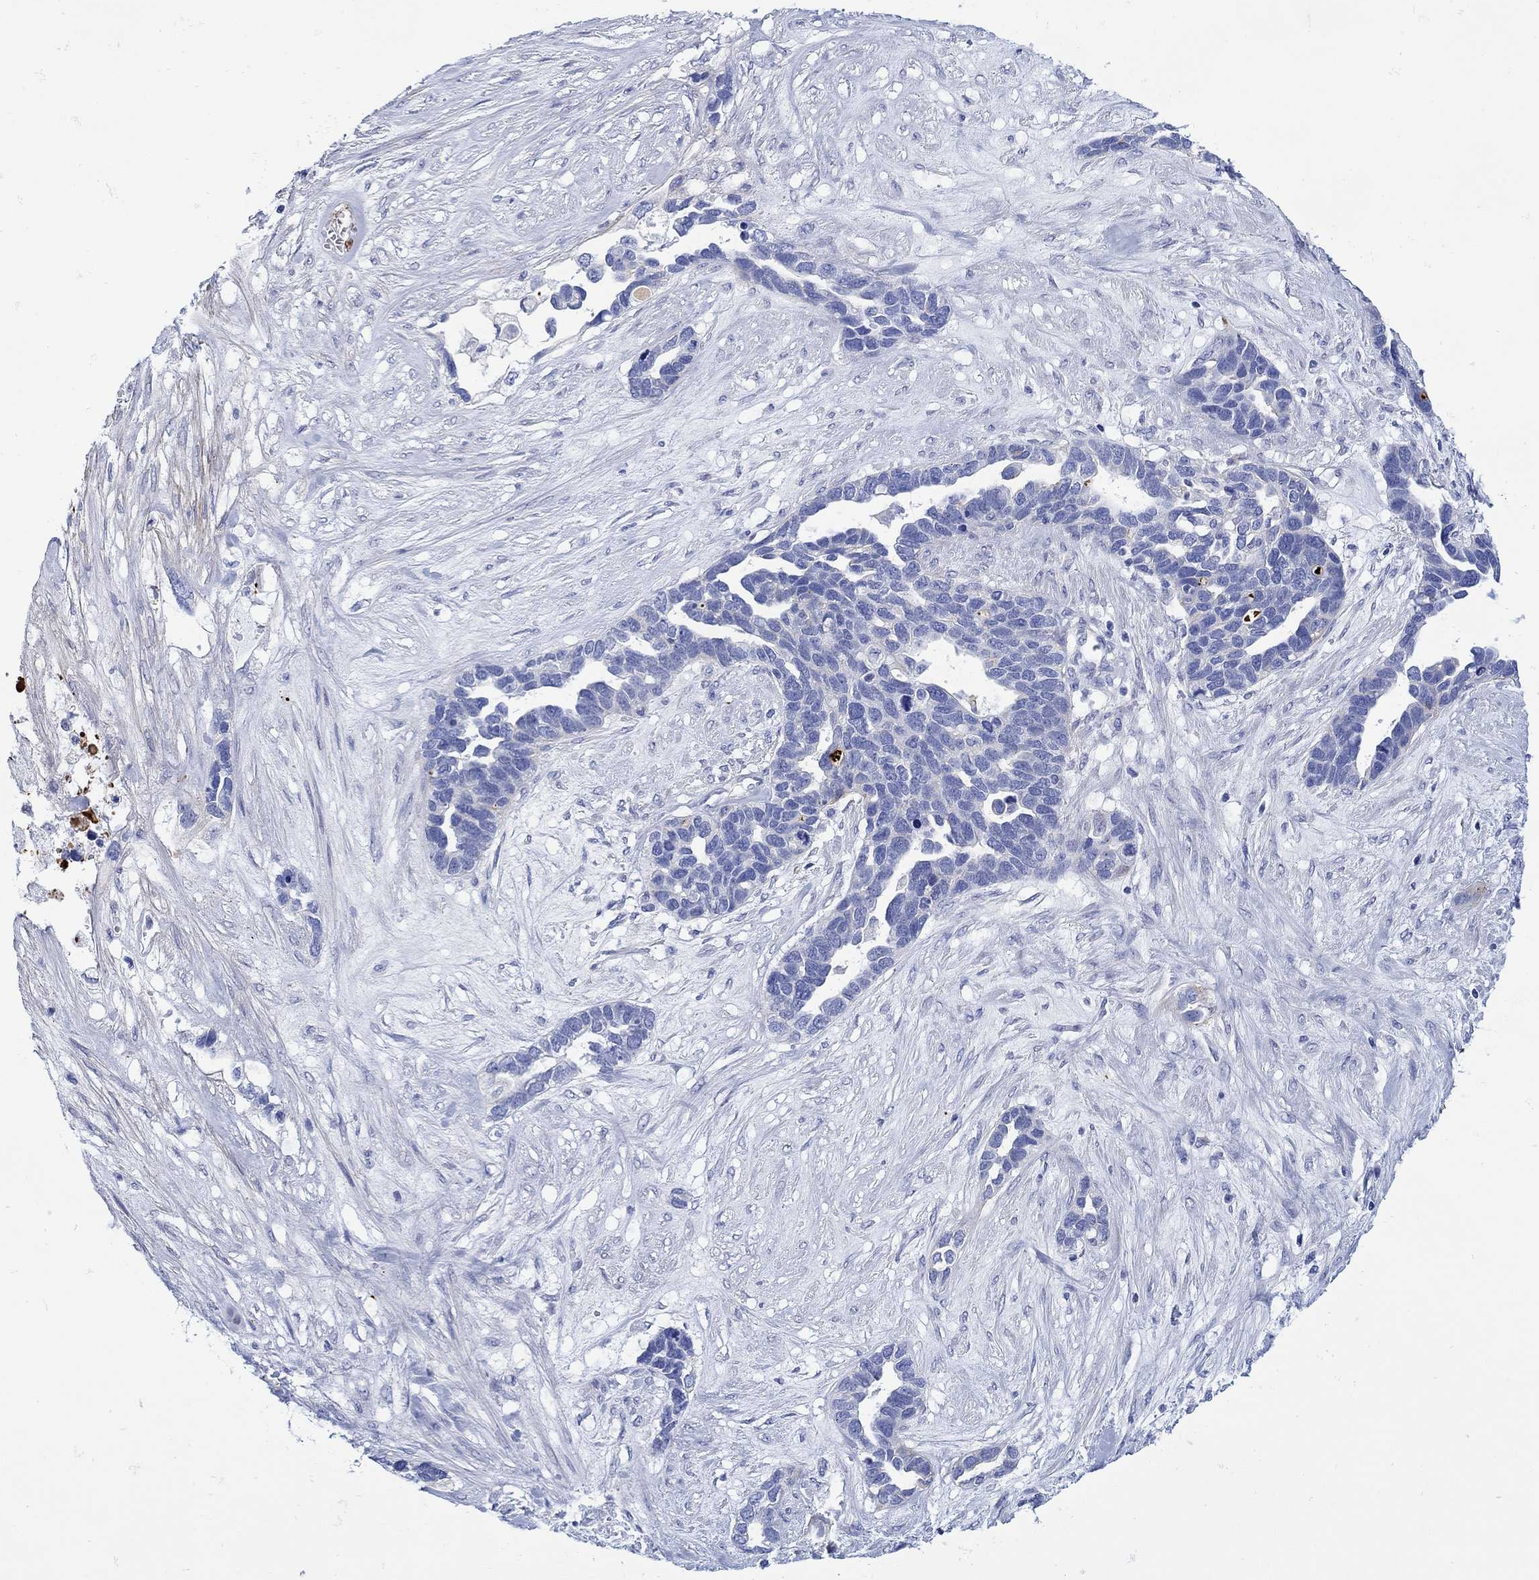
{"staining": {"intensity": "strong", "quantity": "<25%", "location": "cytoplasmic/membranous"}, "tissue": "ovarian cancer", "cell_type": "Tumor cells", "image_type": "cancer", "snomed": [{"axis": "morphology", "description": "Cystadenocarcinoma, serous, NOS"}, {"axis": "topography", "description": "Ovary"}], "caption": "Ovarian cancer (serous cystadenocarcinoma) stained for a protein (brown) shows strong cytoplasmic/membranous positive staining in about <25% of tumor cells.", "gene": "ANKMY1", "patient": {"sex": "female", "age": 54}}